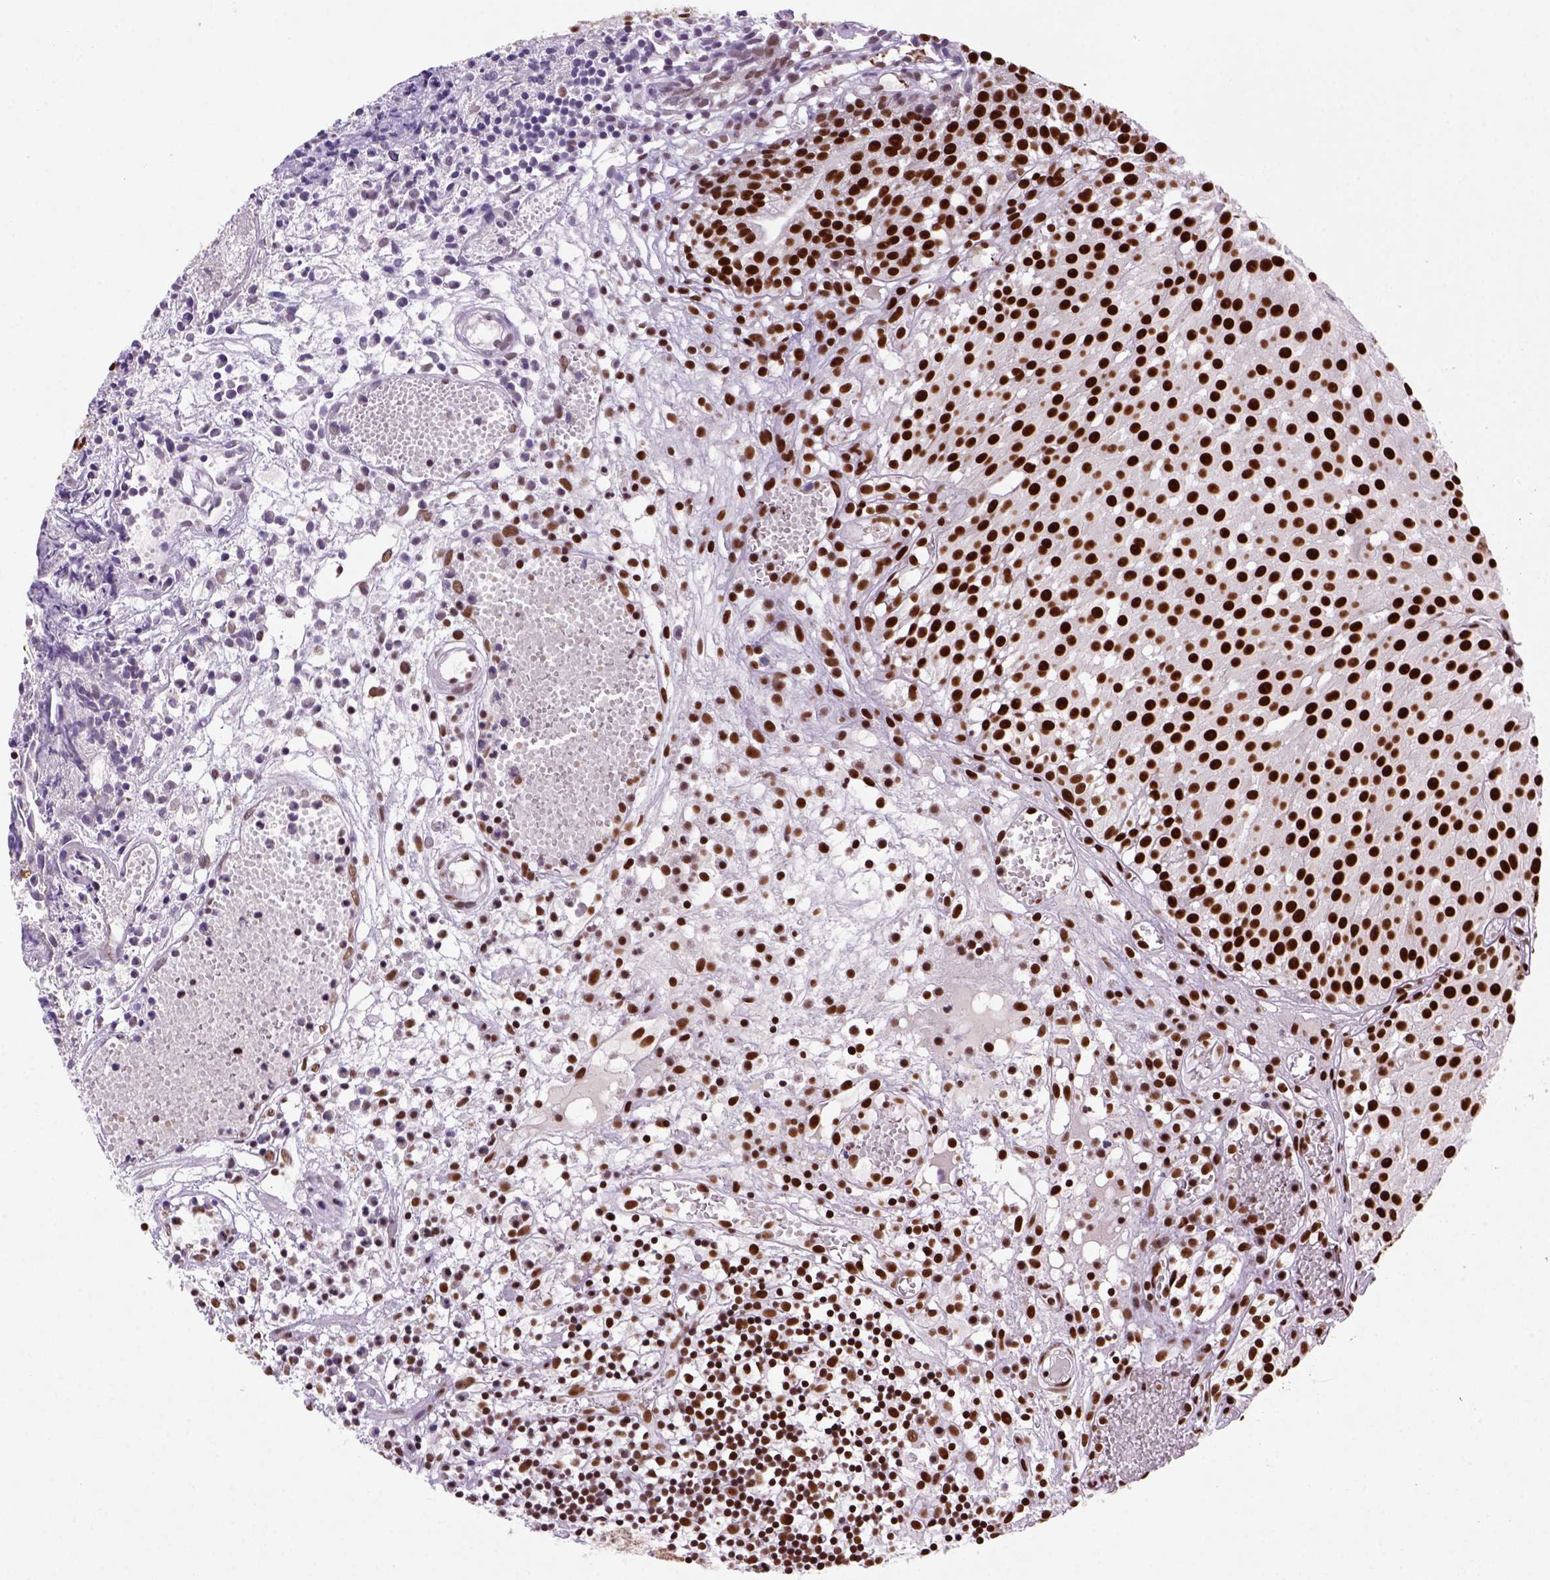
{"staining": {"intensity": "strong", "quantity": ">75%", "location": "nuclear"}, "tissue": "urothelial cancer", "cell_type": "Tumor cells", "image_type": "cancer", "snomed": [{"axis": "morphology", "description": "Urothelial carcinoma, Low grade"}, {"axis": "topography", "description": "Urinary bladder"}], "caption": "Immunohistochemical staining of human urothelial cancer reveals strong nuclear protein positivity in approximately >75% of tumor cells. Immunohistochemistry stains the protein of interest in brown and the nuclei are stained blue.", "gene": "NSMCE2", "patient": {"sex": "male", "age": 79}}